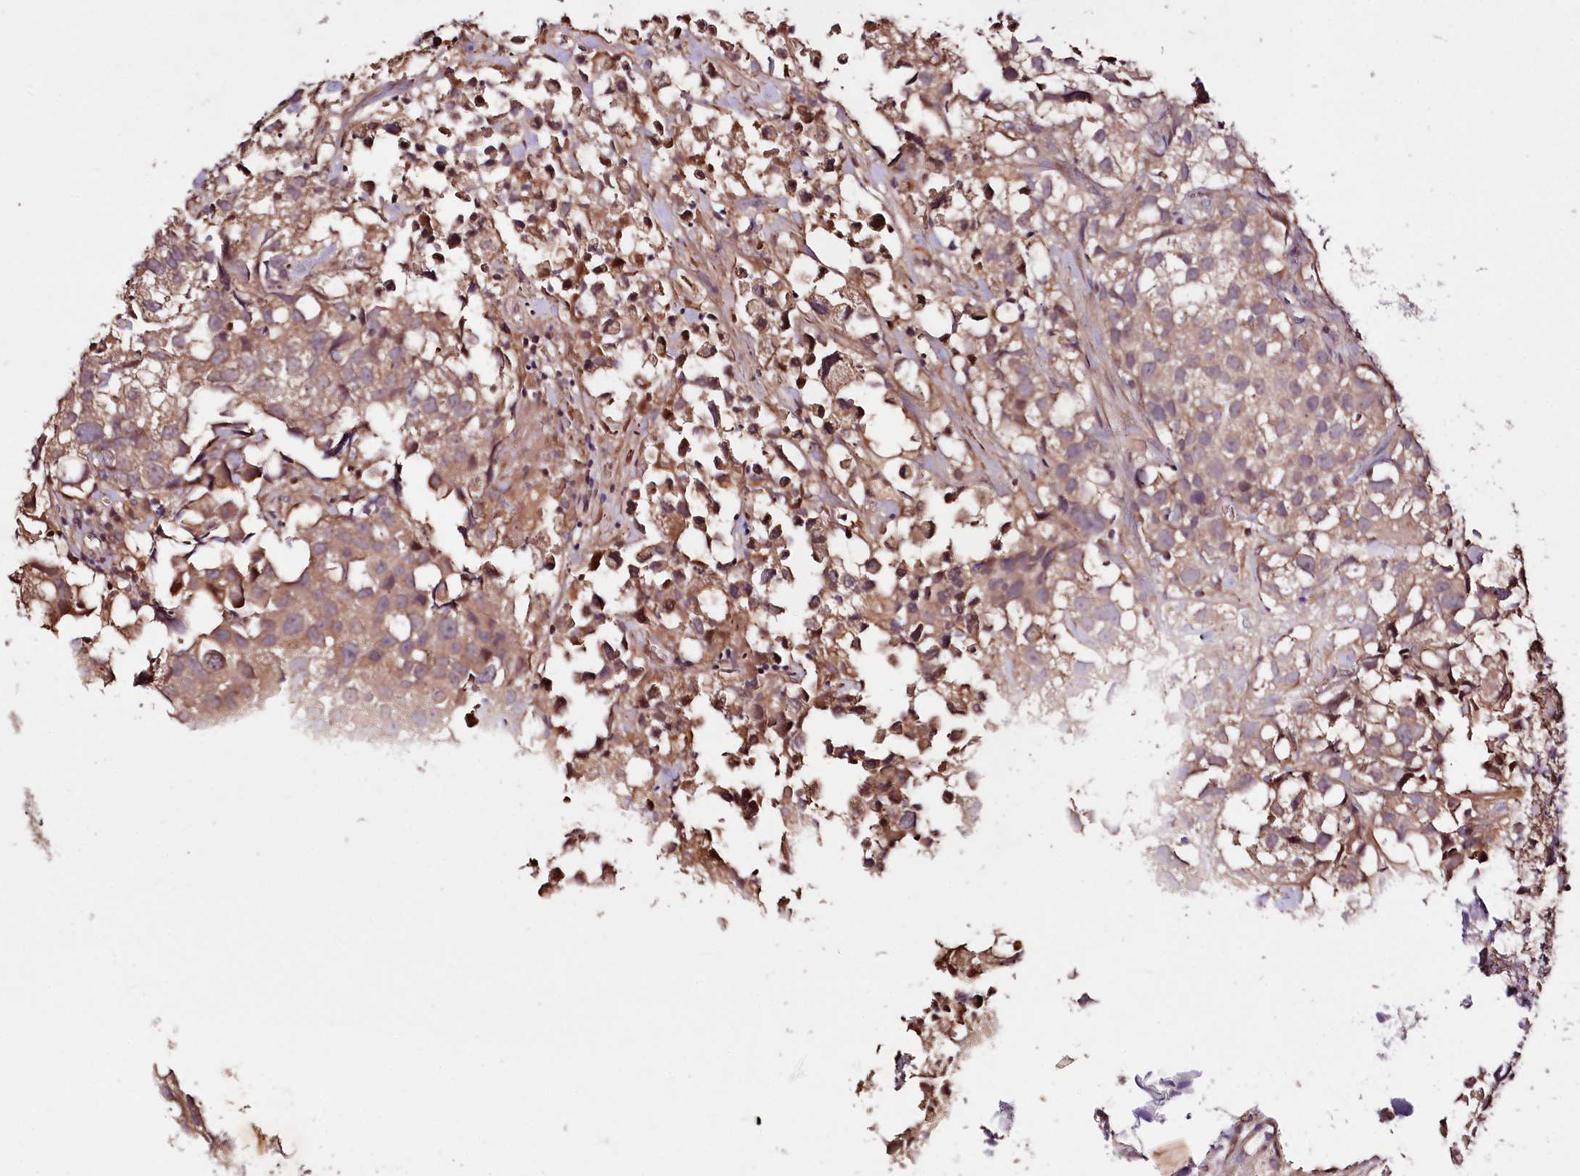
{"staining": {"intensity": "weak", "quantity": ">75%", "location": "cytoplasmic/membranous"}, "tissue": "urothelial cancer", "cell_type": "Tumor cells", "image_type": "cancer", "snomed": [{"axis": "morphology", "description": "Urothelial carcinoma, High grade"}, {"axis": "topography", "description": "Urinary bladder"}], "caption": "Approximately >75% of tumor cells in high-grade urothelial carcinoma display weak cytoplasmic/membranous protein positivity as visualized by brown immunohistochemical staining.", "gene": "TNPO3", "patient": {"sex": "female", "age": 75}}